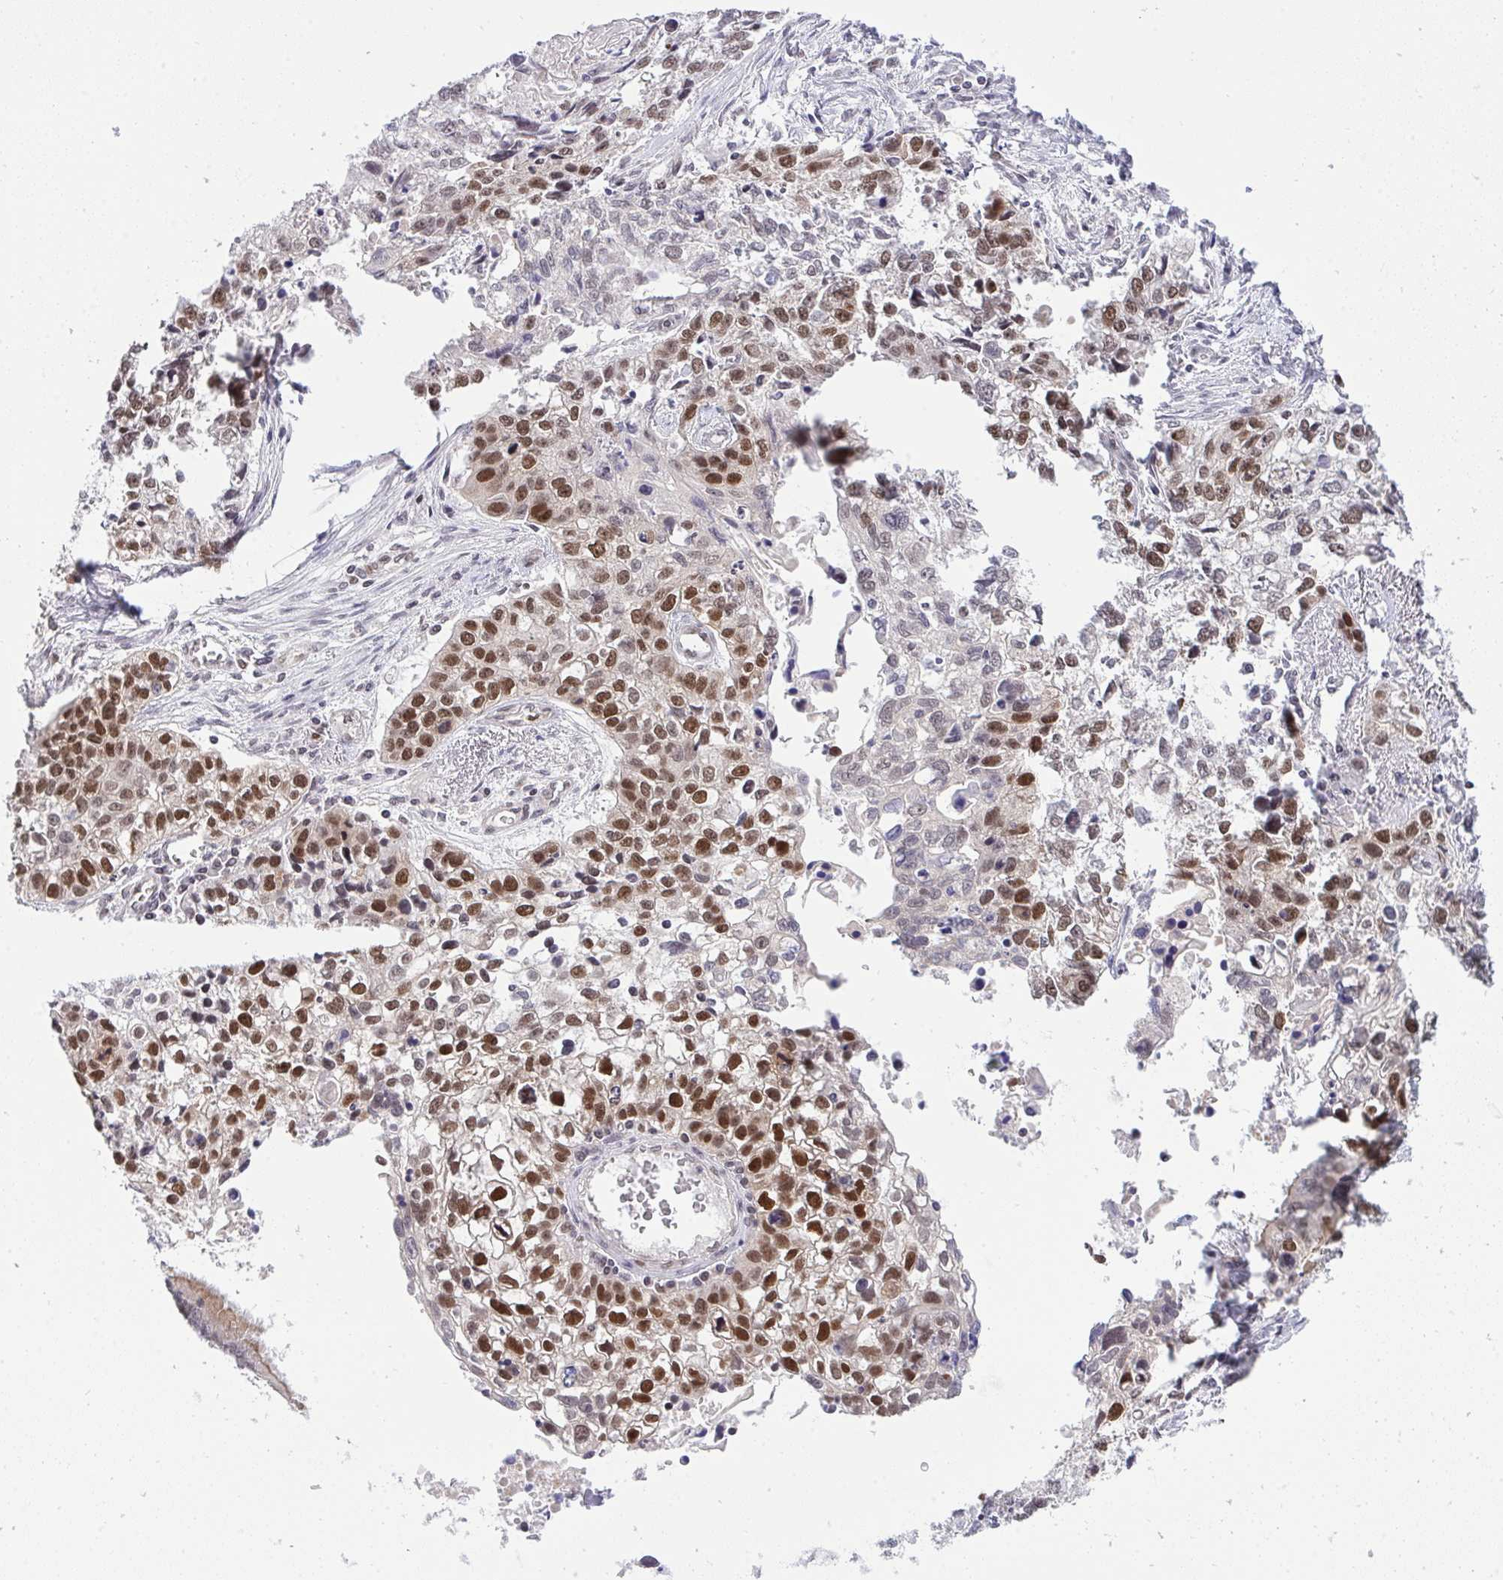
{"staining": {"intensity": "moderate", "quantity": ">75%", "location": "nuclear"}, "tissue": "lung cancer", "cell_type": "Tumor cells", "image_type": "cancer", "snomed": [{"axis": "morphology", "description": "Squamous cell carcinoma, NOS"}, {"axis": "topography", "description": "Lung"}], "caption": "Lung squamous cell carcinoma stained for a protein (brown) reveals moderate nuclear positive positivity in about >75% of tumor cells.", "gene": "RFC4", "patient": {"sex": "male", "age": 74}}